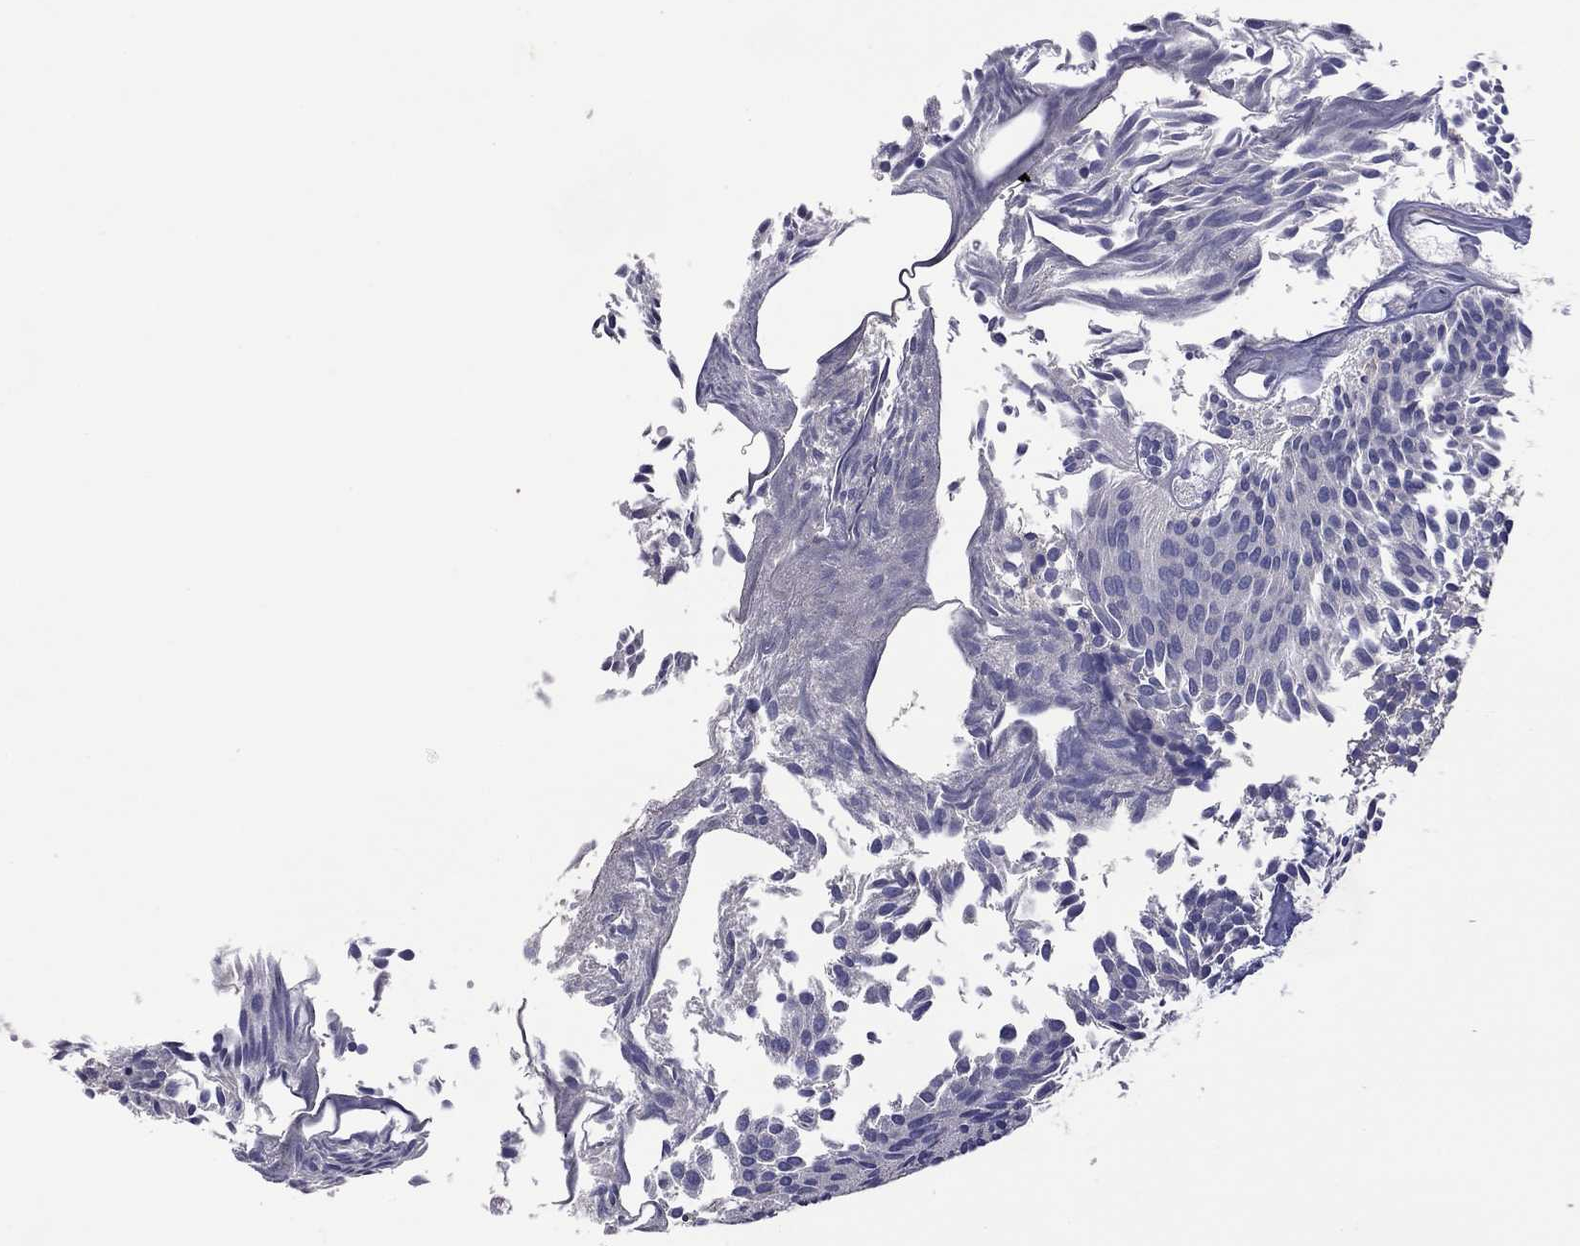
{"staining": {"intensity": "negative", "quantity": "none", "location": "none"}, "tissue": "urothelial cancer", "cell_type": "Tumor cells", "image_type": "cancer", "snomed": [{"axis": "morphology", "description": "Urothelial carcinoma, Low grade"}, {"axis": "topography", "description": "Urinary bladder"}], "caption": "A high-resolution micrograph shows immunohistochemistry (IHC) staining of urothelial cancer, which reveals no significant staining in tumor cells. The staining is performed using DAB (3,3'-diaminobenzidine) brown chromogen with nuclei counter-stained in using hematoxylin.", "gene": "IPCEF1", "patient": {"sex": "male", "age": 63}}